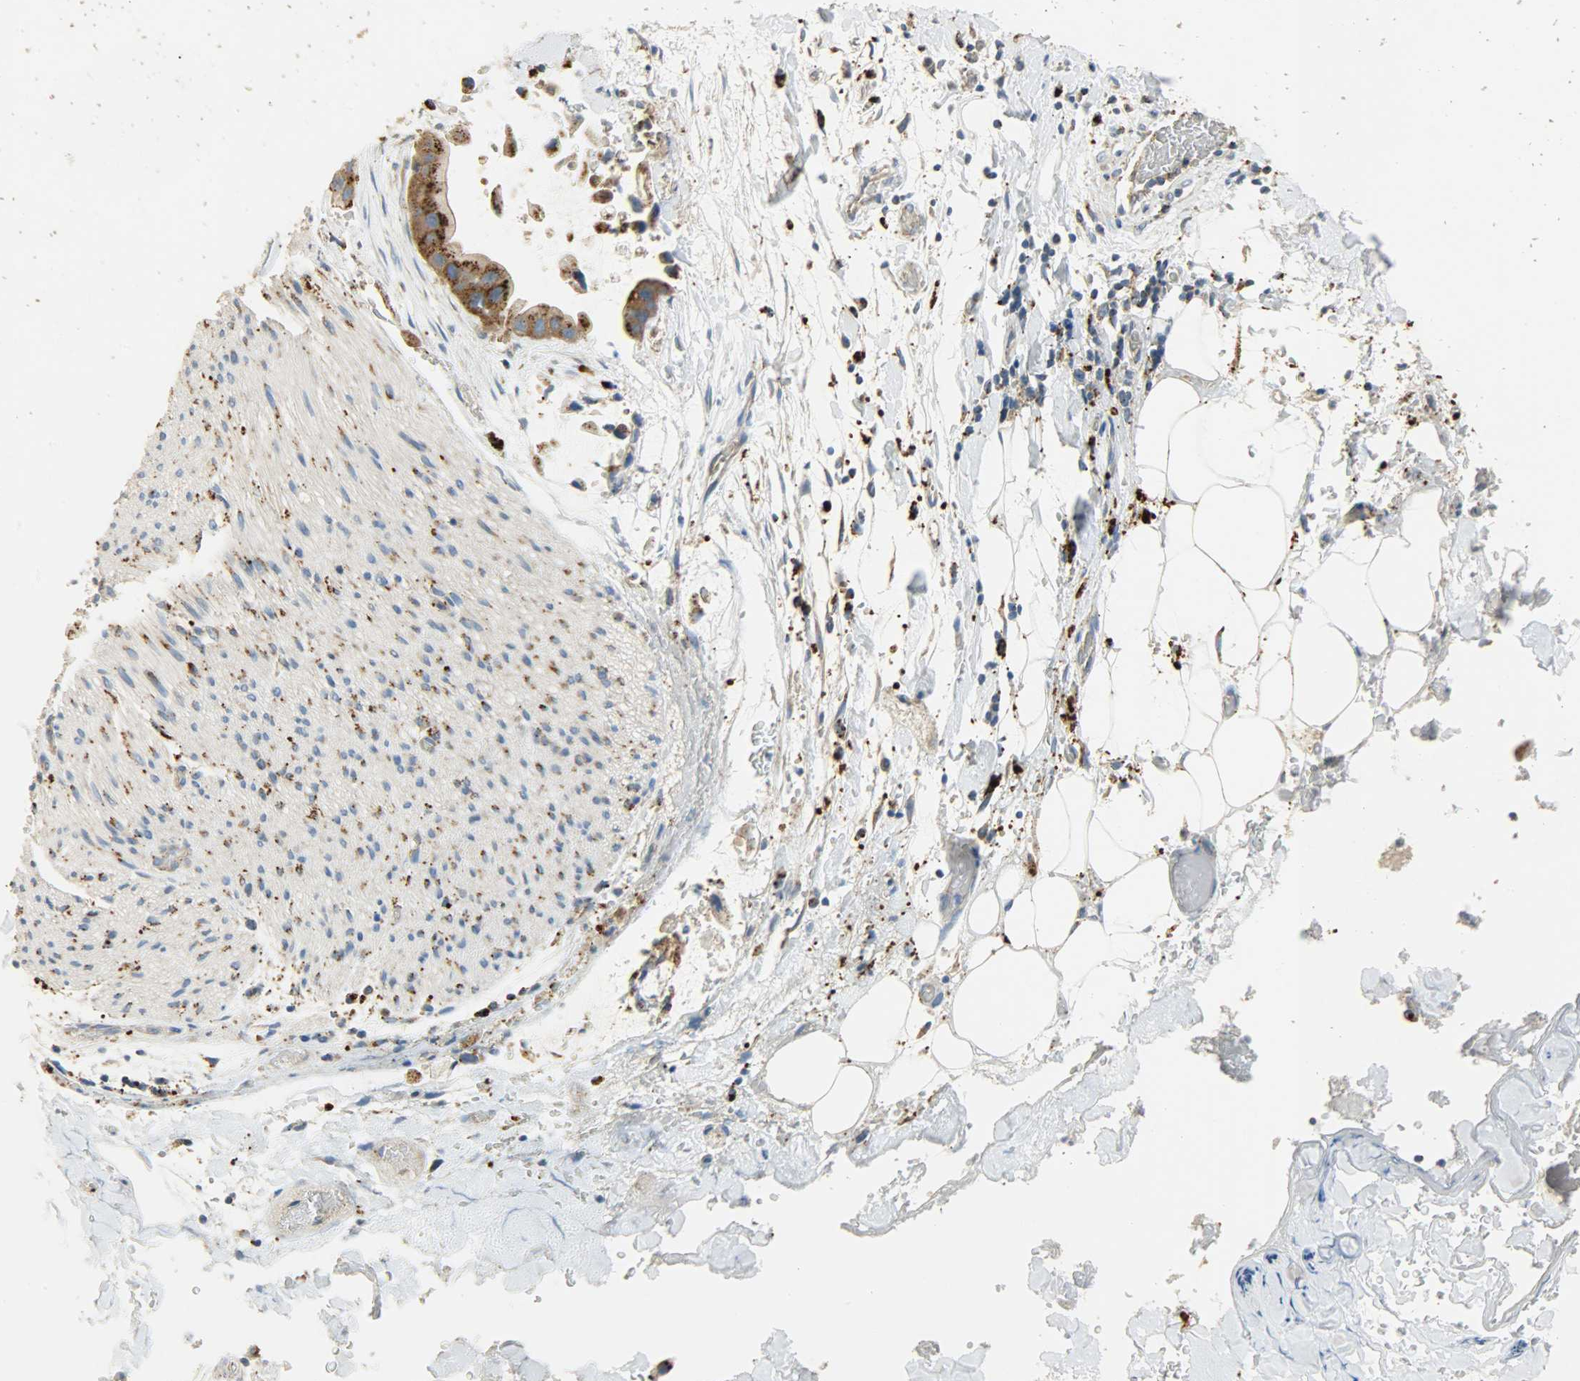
{"staining": {"intensity": "negative", "quantity": "none", "location": "none"}, "tissue": "adipose tissue", "cell_type": "Adipocytes", "image_type": "normal", "snomed": [{"axis": "morphology", "description": "Normal tissue, NOS"}, {"axis": "morphology", "description": "Cholangiocarcinoma"}, {"axis": "topography", "description": "Liver"}, {"axis": "topography", "description": "Peripheral nerve tissue"}], "caption": "High magnification brightfield microscopy of unremarkable adipose tissue stained with DAB (brown) and counterstained with hematoxylin (blue): adipocytes show no significant staining. (Immunohistochemistry (ihc), brightfield microscopy, high magnification).", "gene": "ASAH1", "patient": {"sex": "male", "age": 50}}